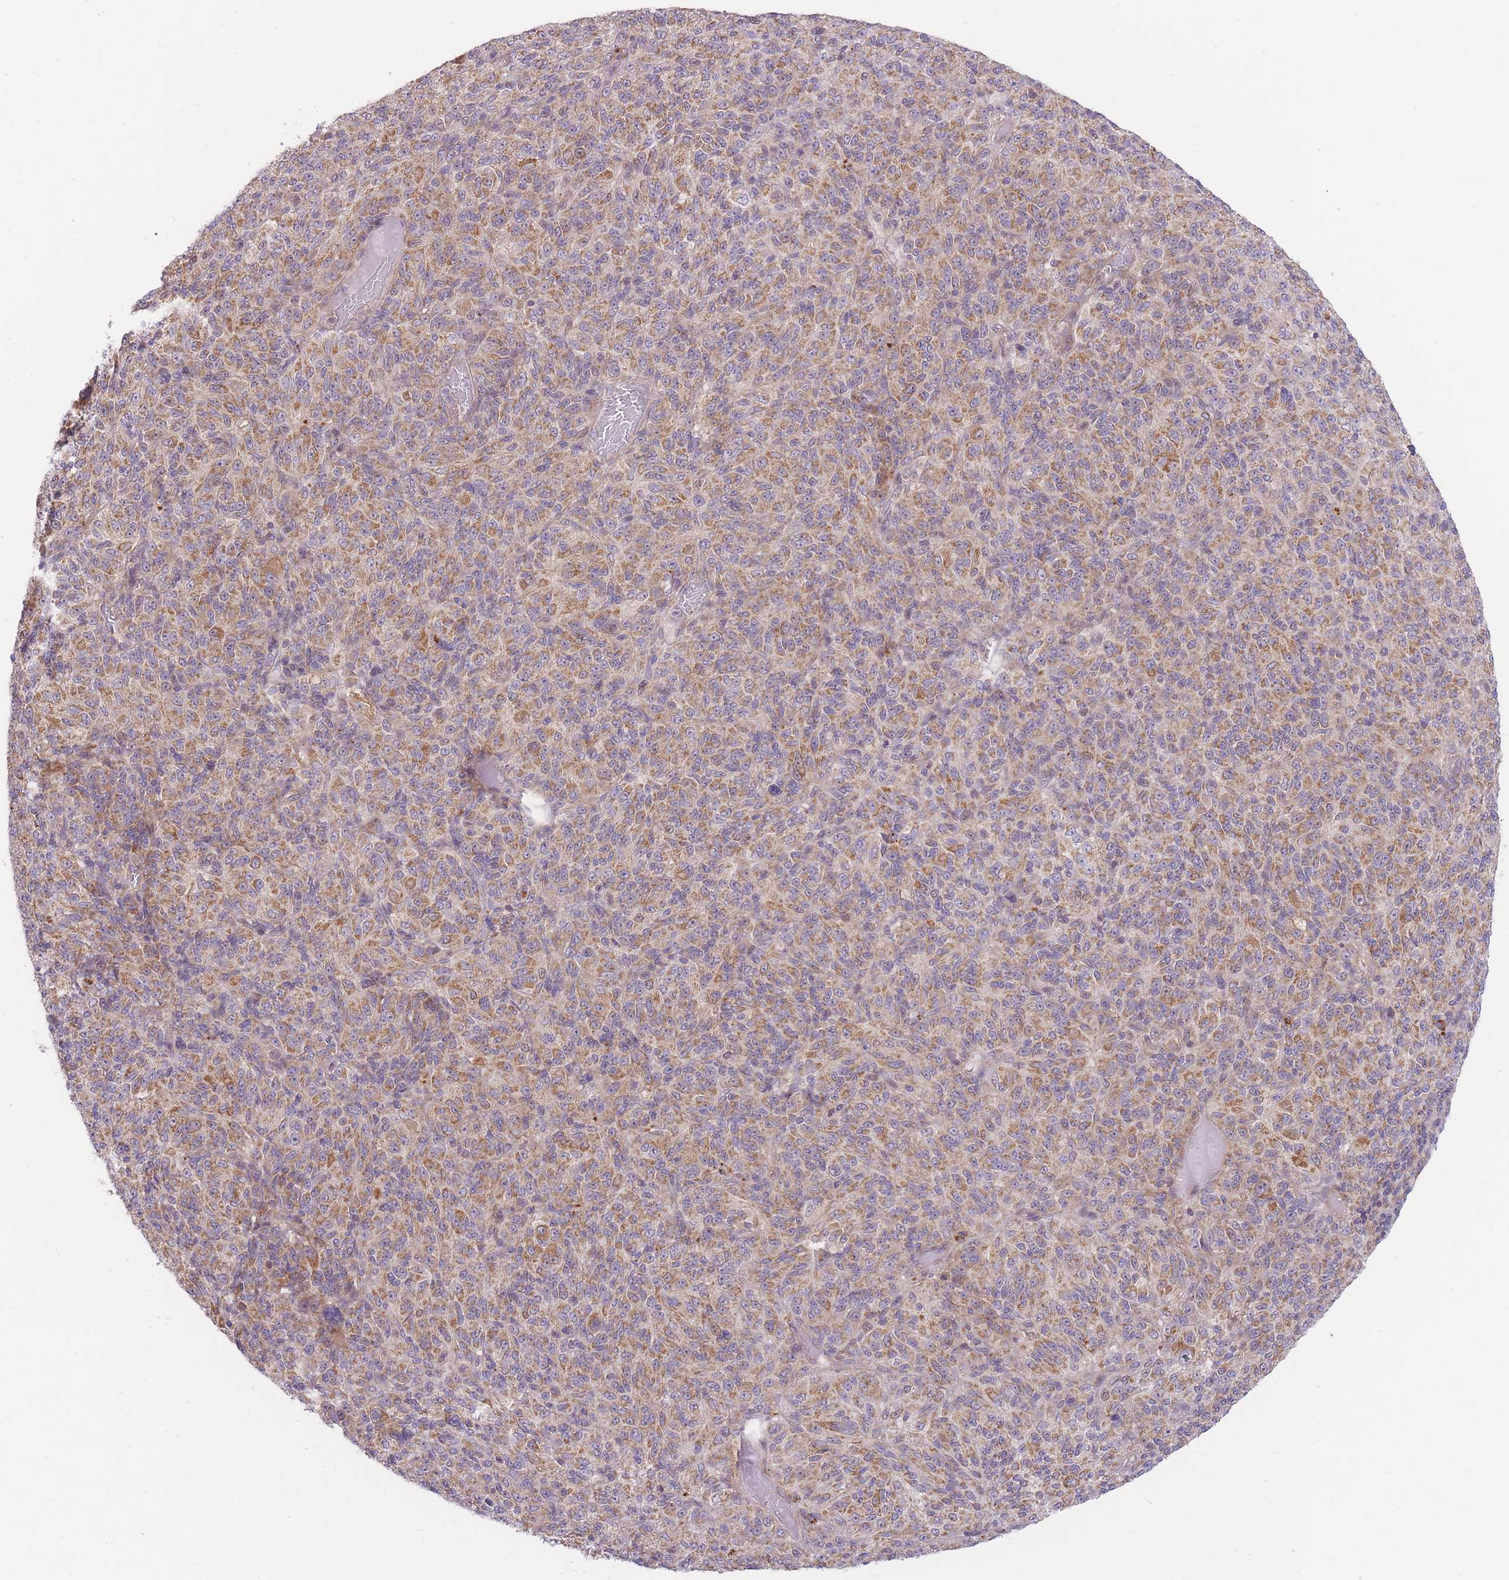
{"staining": {"intensity": "moderate", "quantity": ">75%", "location": "cytoplasmic/membranous"}, "tissue": "melanoma", "cell_type": "Tumor cells", "image_type": "cancer", "snomed": [{"axis": "morphology", "description": "Malignant melanoma, Metastatic site"}, {"axis": "topography", "description": "Brain"}], "caption": "IHC (DAB (3,3'-diaminobenzidine)) staining of human melanoma reveals moderate cytoplasmic/membranous protein staining in approximately >75% of tumor cells. (Brightfield microscopy of DAB IHC at high magnification).", "gene": "BOLA2B", "patient": {"sex": "female", "age": 56}}